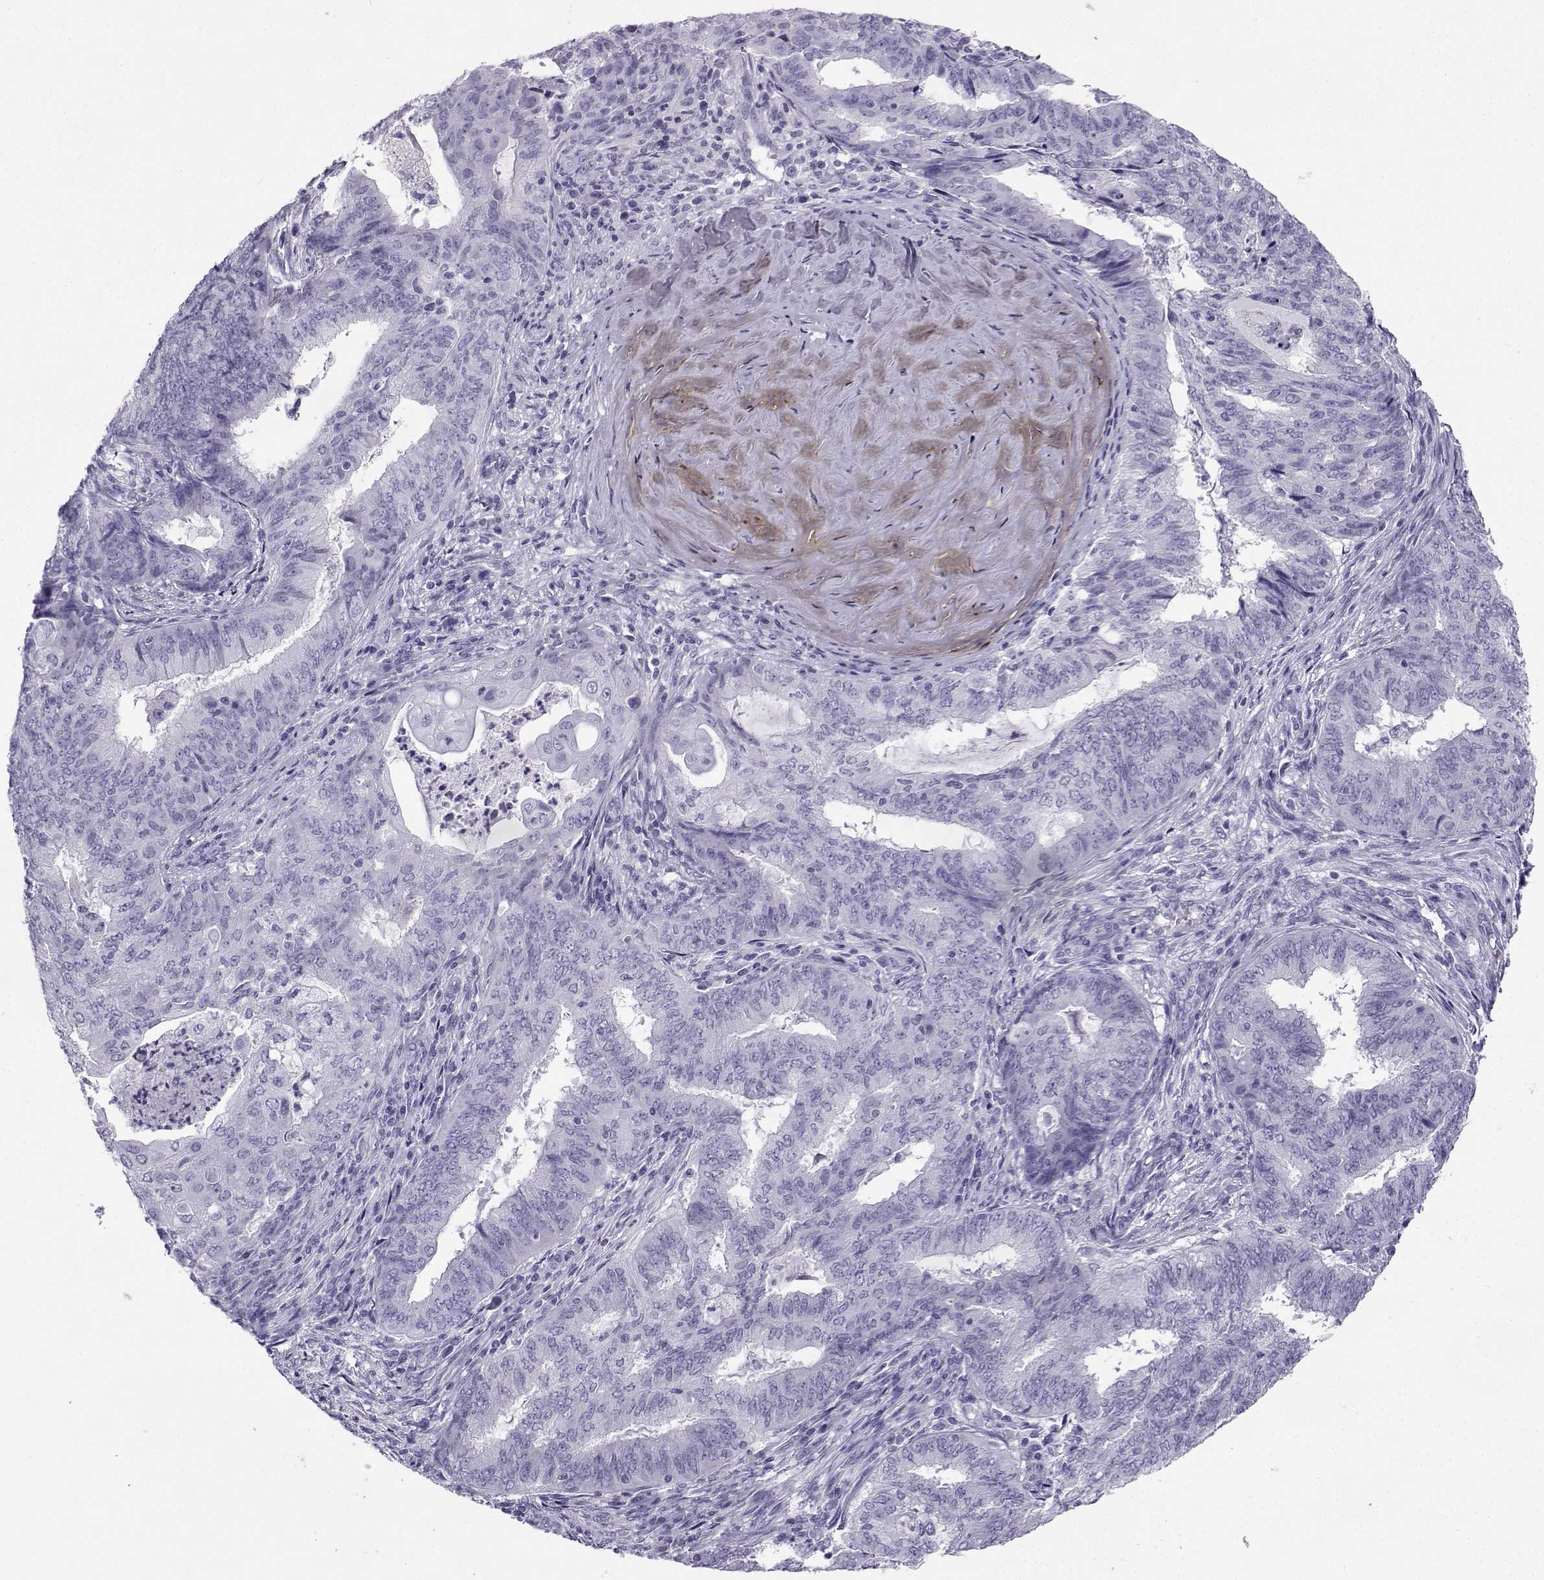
{"staining": {"intensity": "negative", "quantity": "none", "location": "none"}, "tissue": "endometrial cancer", "cell_type": "Tumor cells", "image_type": "cancer", "snomed": [{"axis": "morphology", "description": "Adenocarcinoma, NOS"}, {"axis": "topography", "description": "Endometrium"}], "caption": "Image shows no significant protein staining in tumor cells of endometrial cancer.", "gene": "NEFL", "patient": {"sex": "female", "age": 62}}